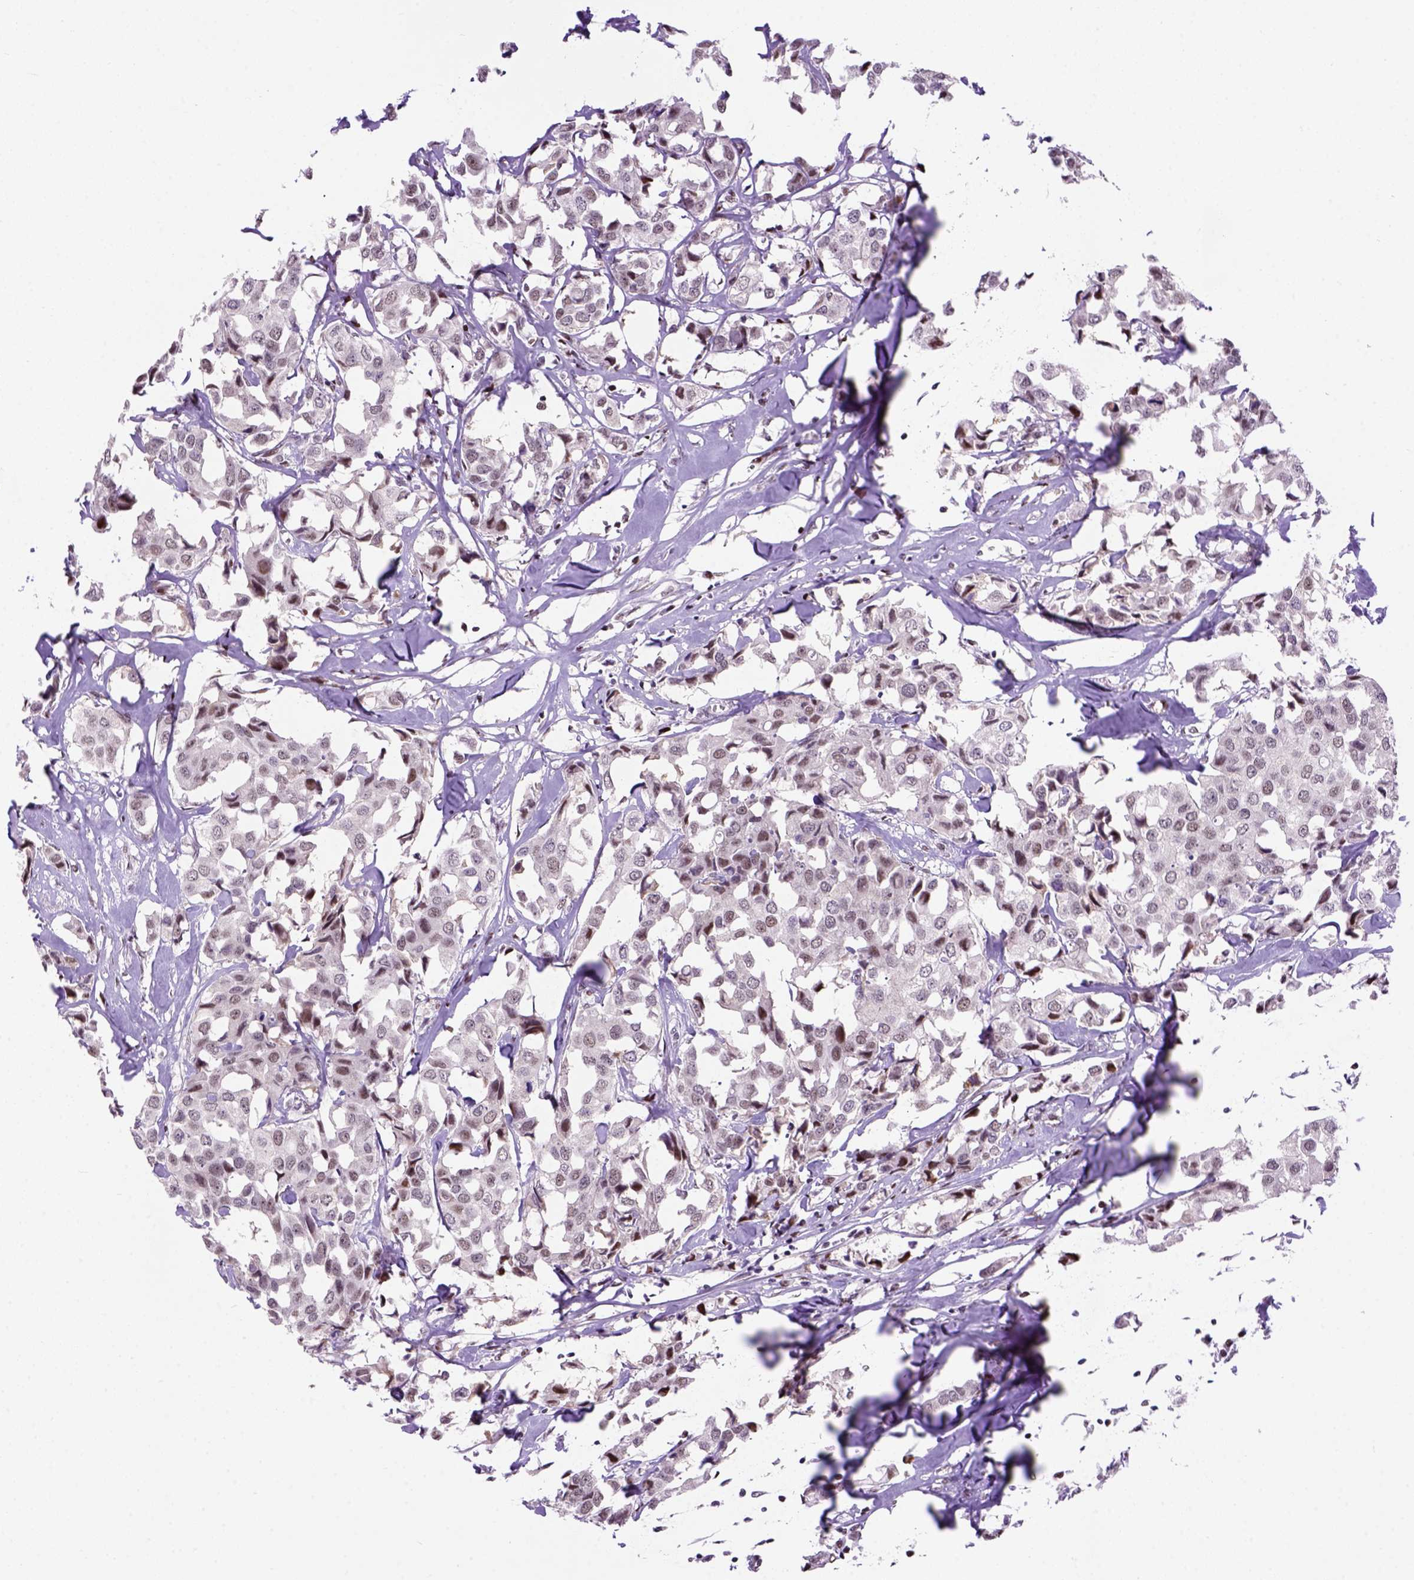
{"staining": {"intensity": "weak", "quantity": "<25%", "location": "nuclear"}, "tissue": "breast cancer", "cell_type": "Tumor cells", "image_type": "cancer", "snomed": [{"axis": "morphology", "description": "Duct carcinoma"}, {"axis": "topography", "description": "Breast"}], "caption": "Image shows no protein positivity in tumor cells of breast cancer tissue. Nuclei are stained in blue.", "gene": "TBPL1", "patient": {"sex": "female", "age": 80}}